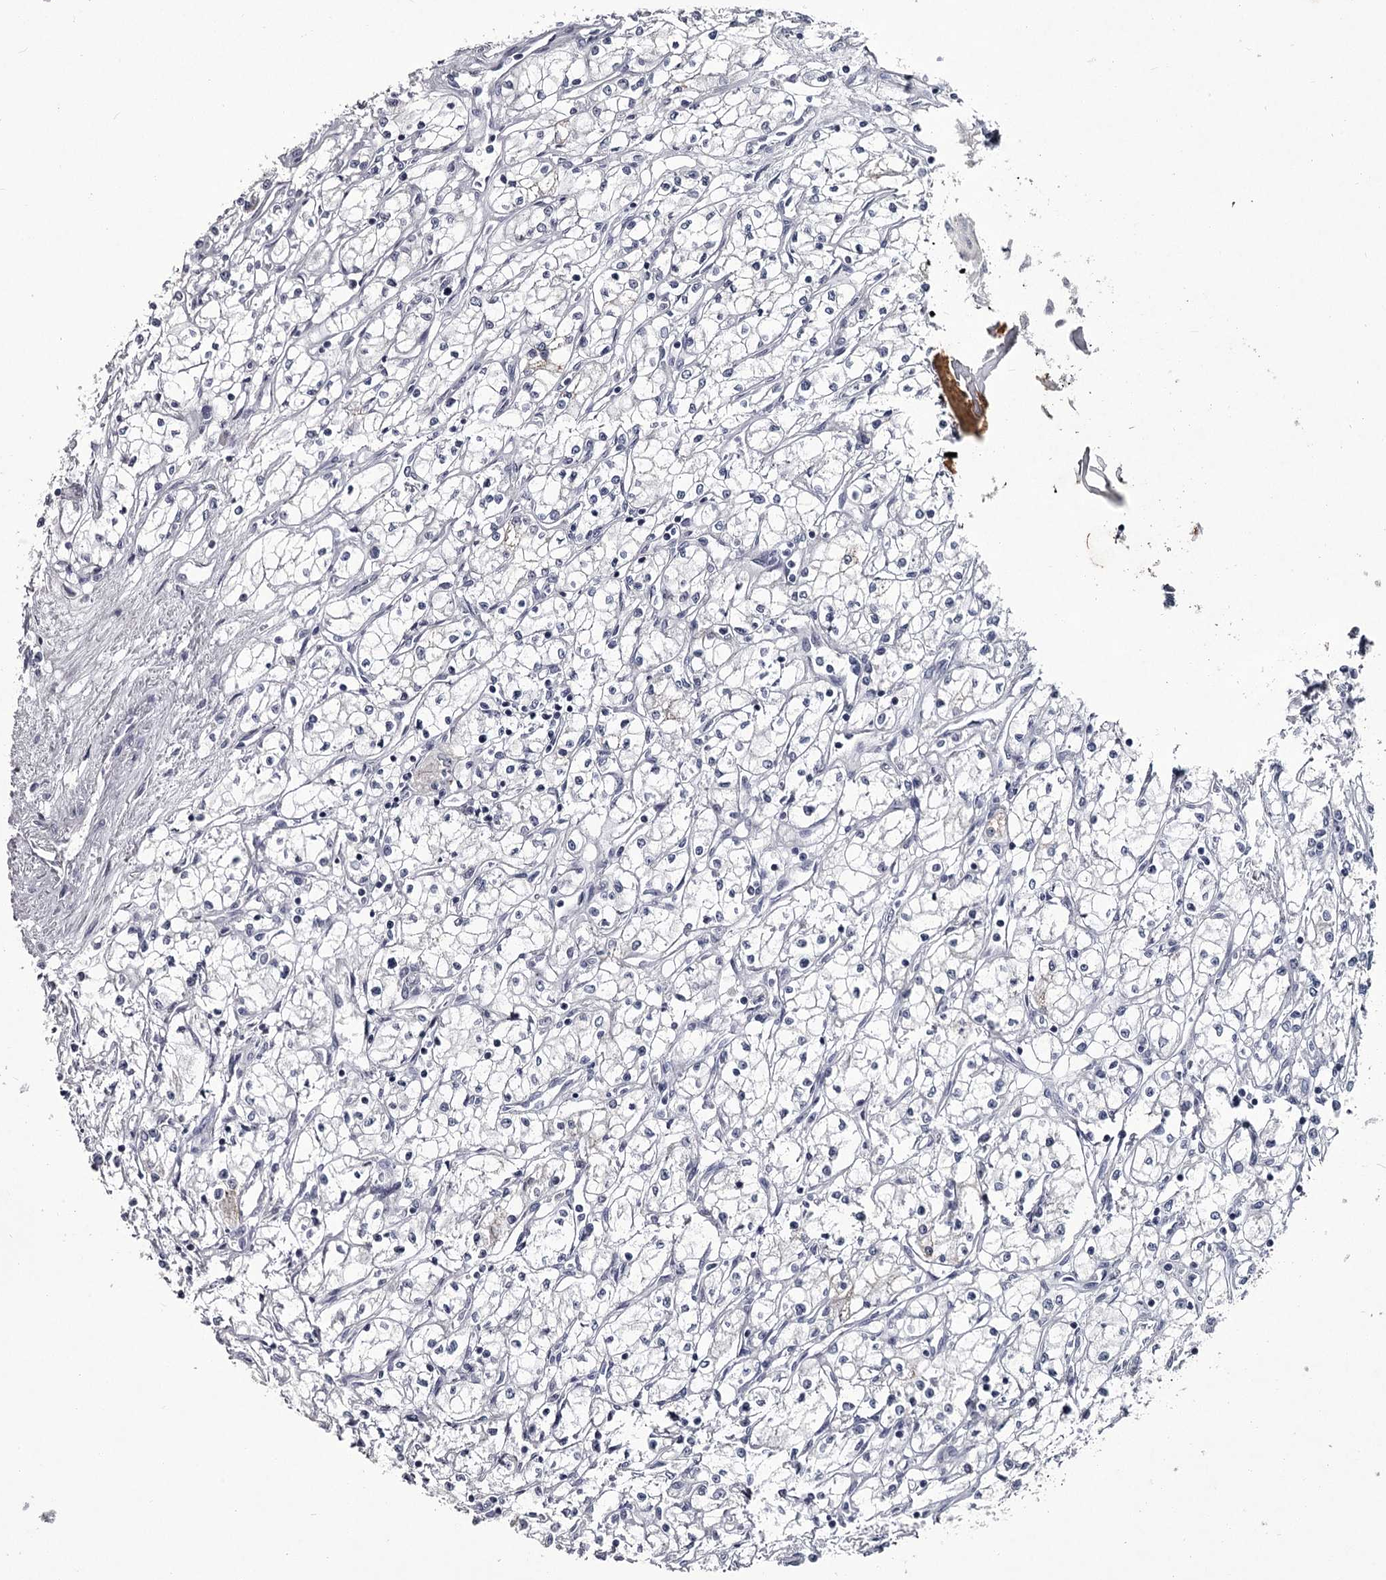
{"staining": {"intensity": "negative", "quantity": "none", "location": "none"}, "tissue": "renal cancer", "cell_type": "Tumor cells", "image_type": "cancer", "snomed": [{"axis": "morphology", "description": "Adenocarcinoma, NOS"}, {"axis": "topography", "description": "Kidney"}], "caption": "Immunohistochemical staining of renal cancer reveals no significant staining in tumor cells.", "gene": "DAO", "patient": {"sex": "male", "age": 59}}